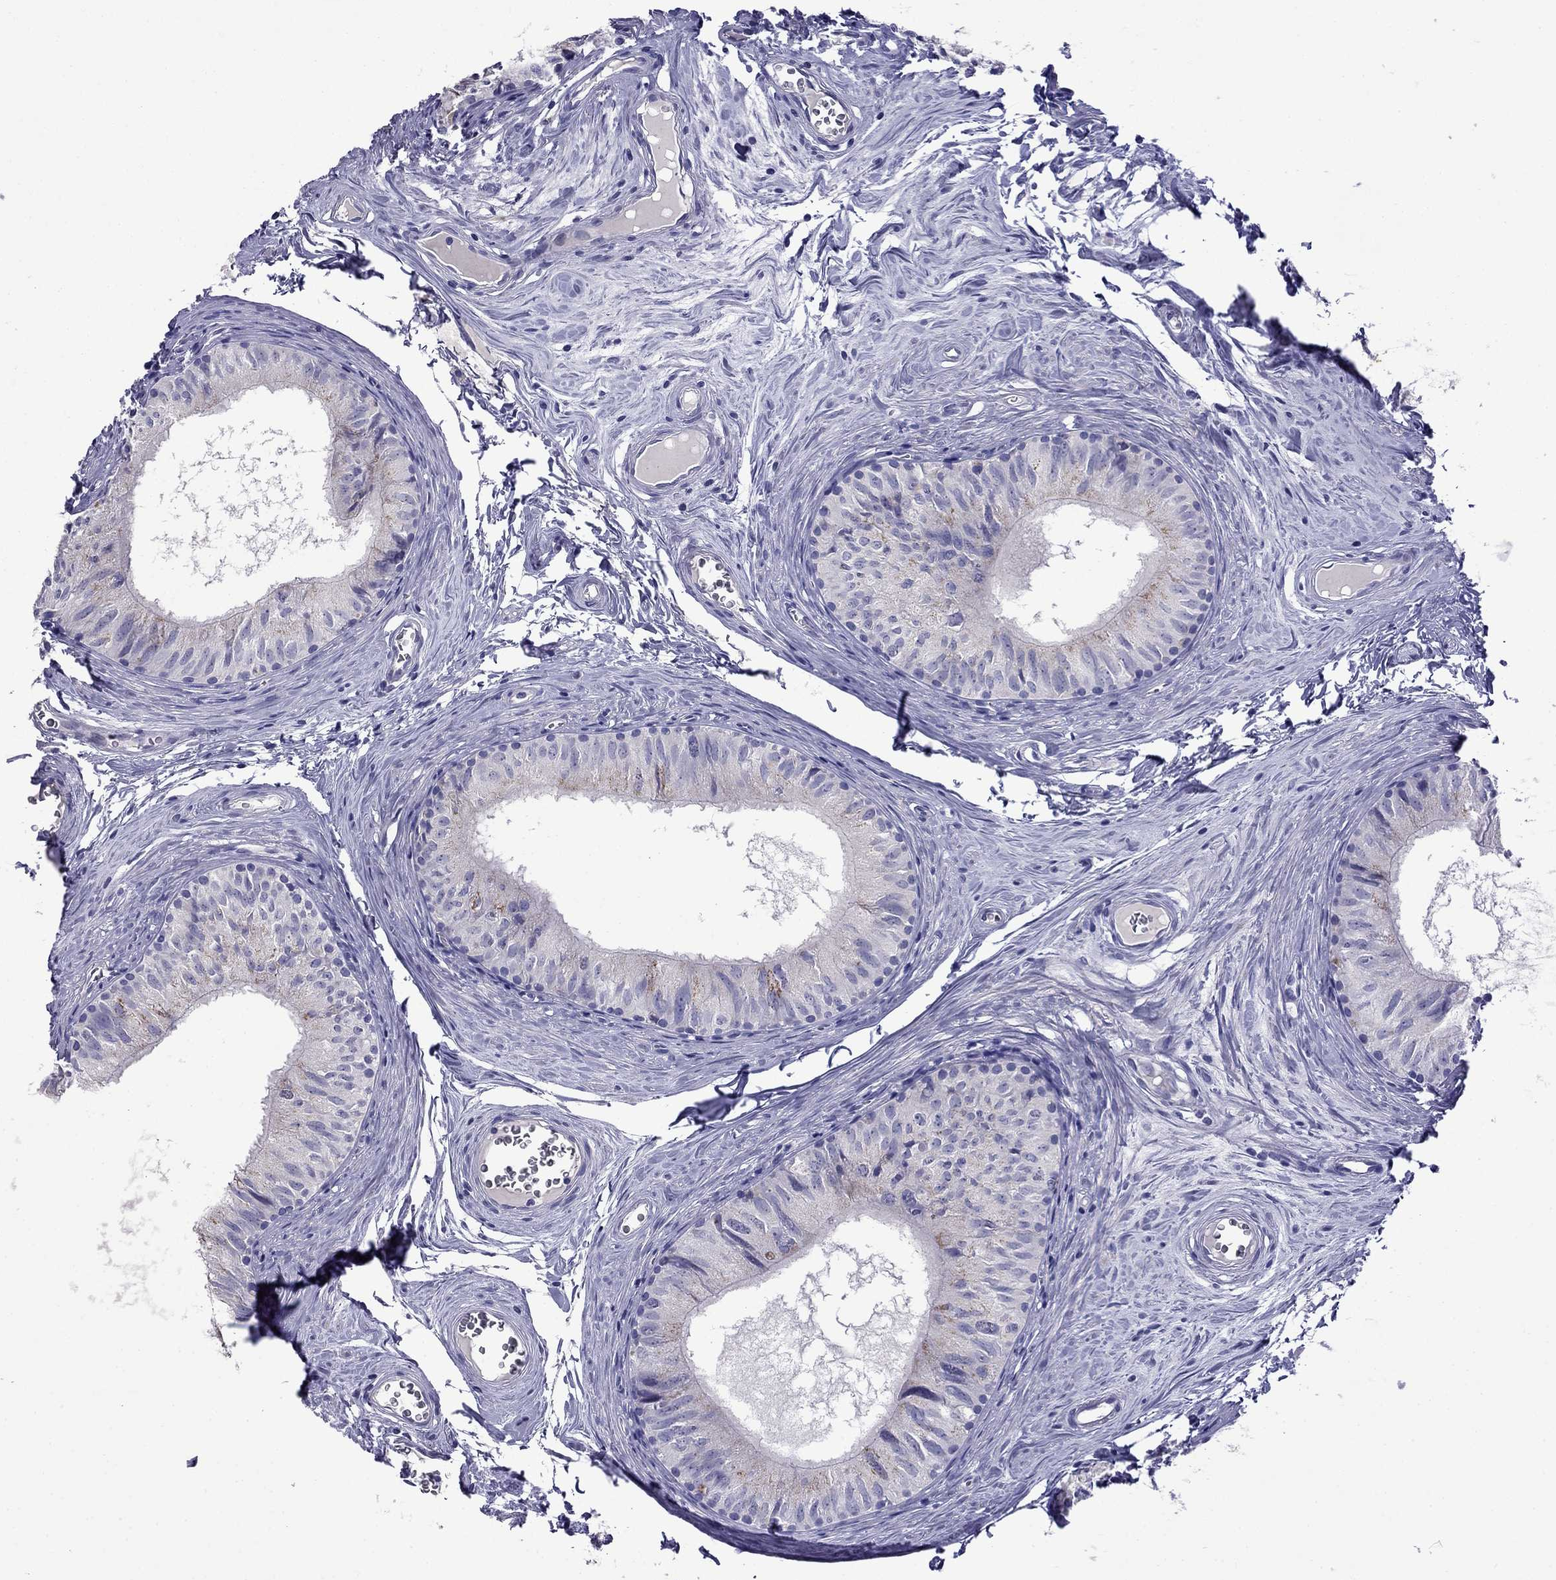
{"staining": {"intensity": "weak", "quantity": "<25%", "location": "cytoplasmic/membranous"}, "tissue": "epididymis", "cell_type": "Glandular cells", "image_type": "normal", "snomed": [{"axis": "morphology", "description": "Normal tissue, NOS"}, {"axis": "topography", "description": "Epididymis"}], "caption": "Immunohistochemistry micrograph of unremarkable human epididymis stained for a protein (brown), which displays no positivity in glandular cells. (Brightfield microscopy of DAB (3,3'-diaminobenzidine) immunohistochemistry (IHC) at high magnification).", "gene": "MYO15A", "patient": {"sex": "male", "age": 52}}